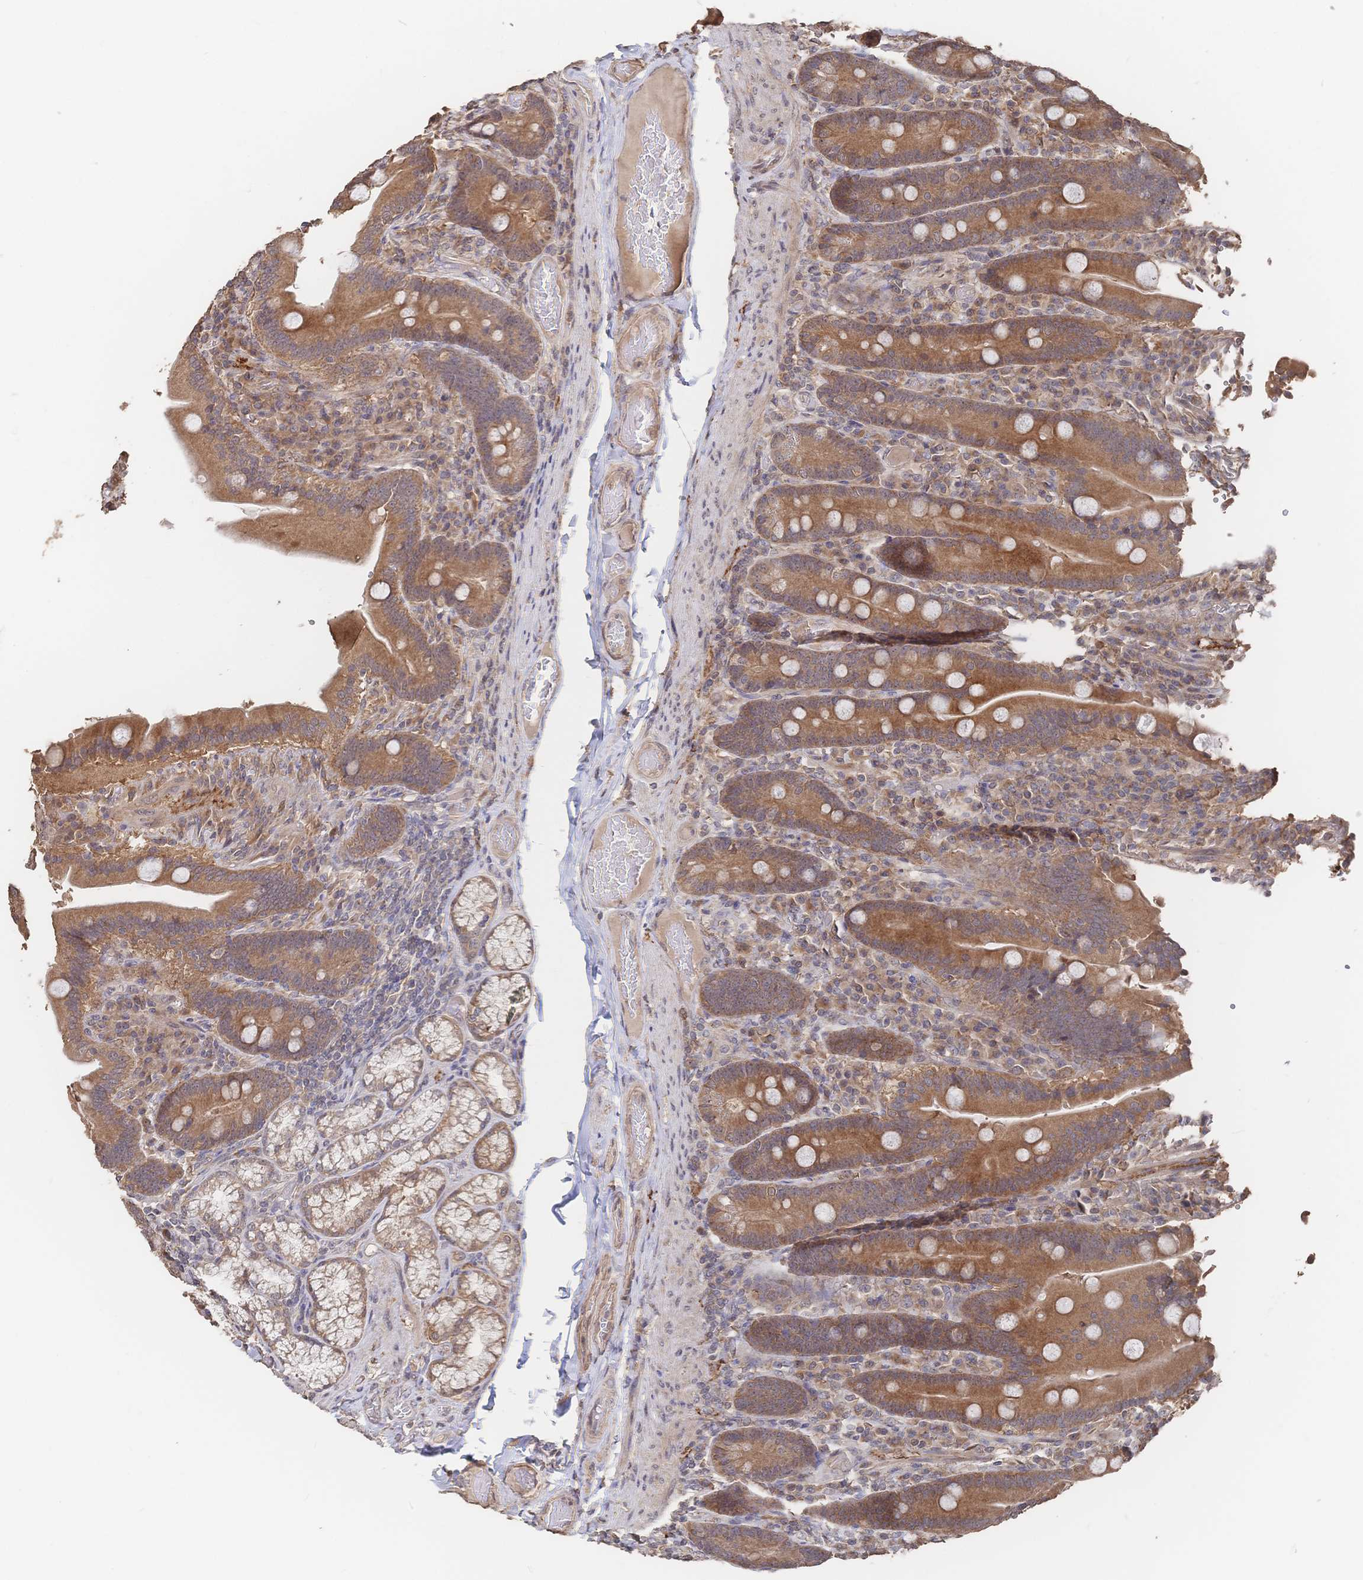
{"staining": {"intensity": "moderate", "quantity": ">75%", "location": "cytoplasmic/membranous"}, "tissue": "duodenum", "cell_type": "Glandular cells", "image_type": "normal", "snomed": [{"axis": "morphology", "description": "Normal tissue, NOS"}, {"axis": "topography", "description": "Duodenum"}], "caption": "Immunohistochemical staining of unremarkable human duodenum reveals medium levels of moderate cytoplasmic/membranous expression in approximately >75% of glandular cells. (IHC, brightfield microscopy, high magnification).", "gene": "DNAJA4", "patient": {"sex": "female", "age": 62}}